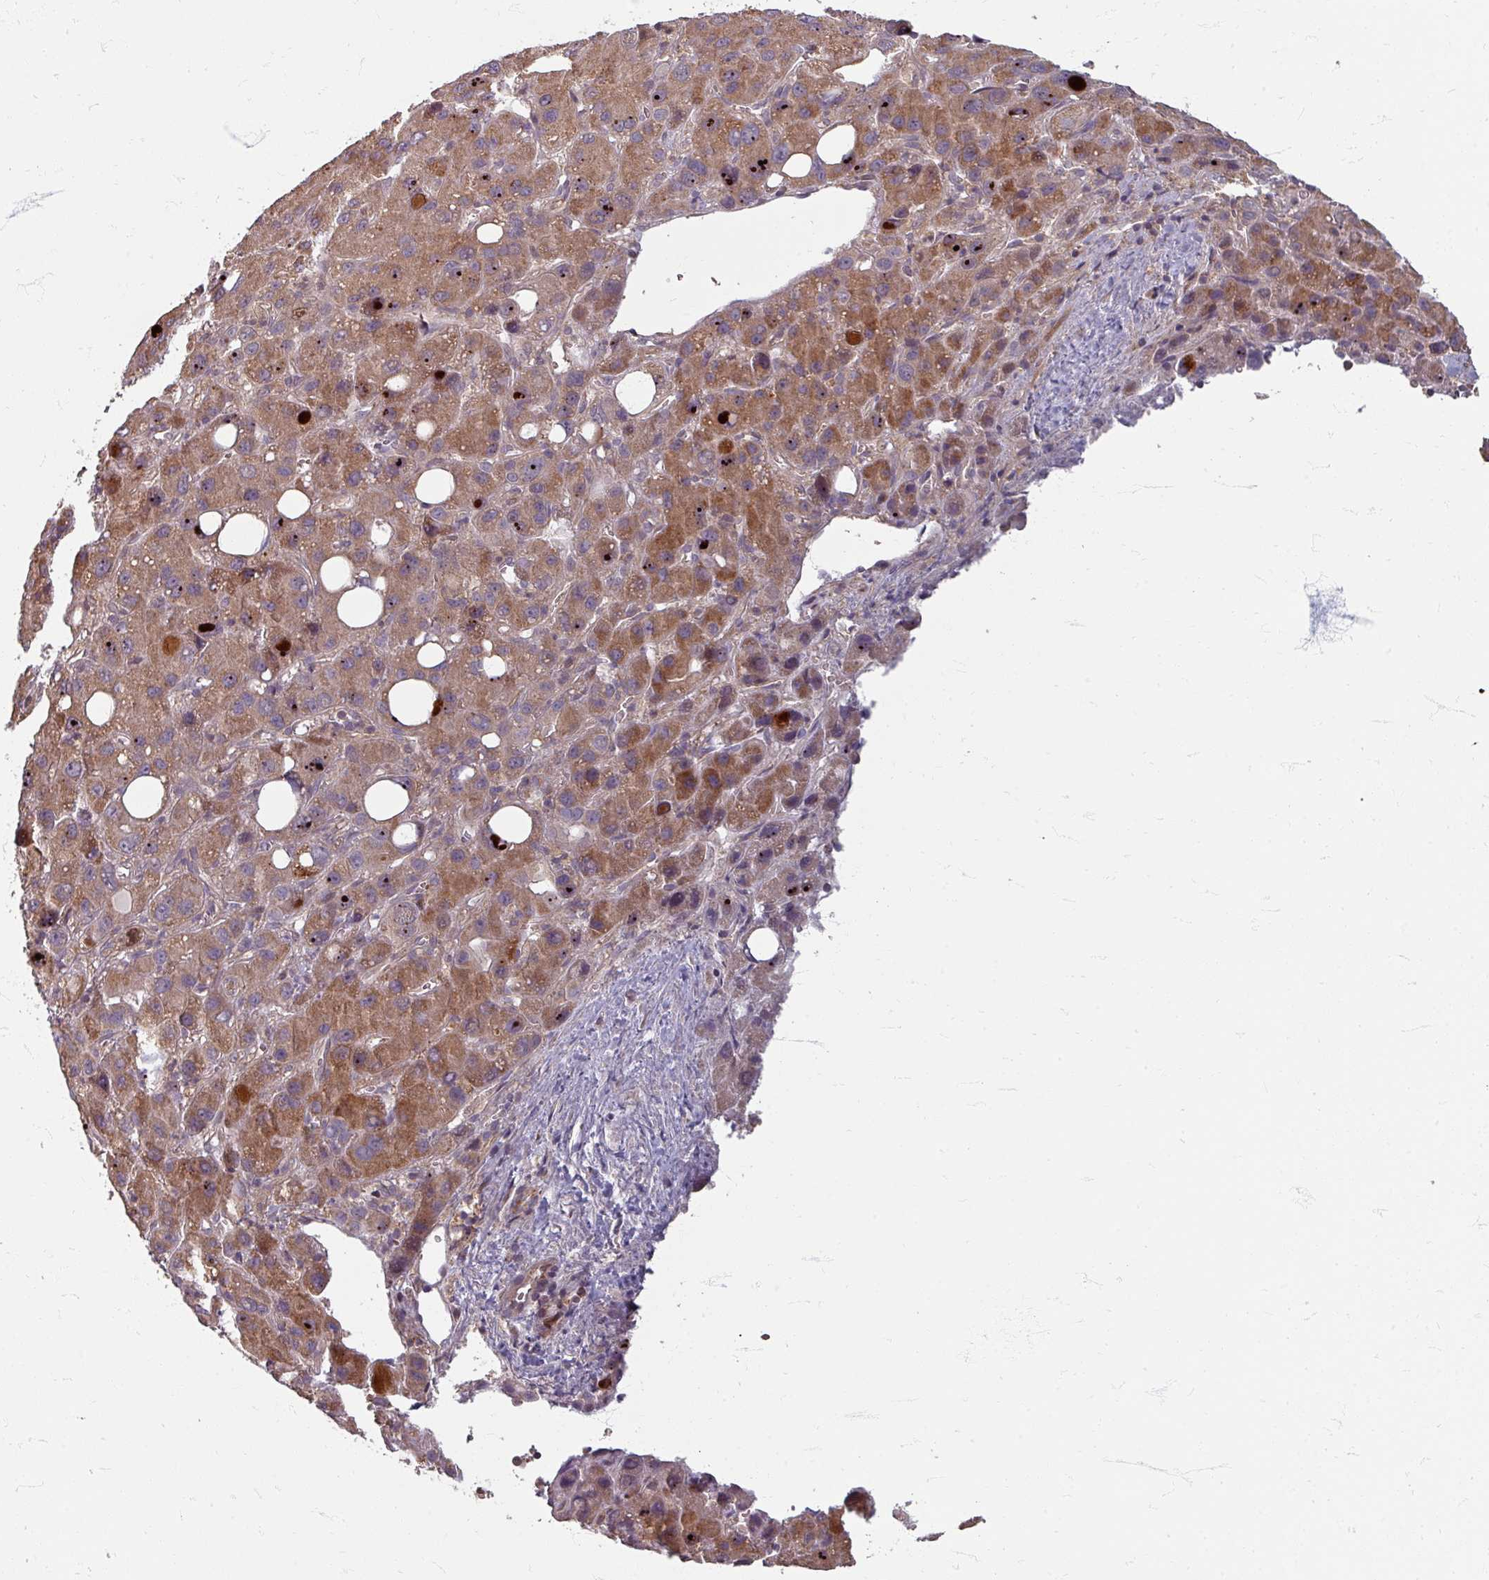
{"staining": {"intensity": "moderate", "quantity": ">75%", "location": "cytoplasmic/membranous"}, "tissue": "liver cancer", "cell_type": "Tumor cells", "image_type": "cancer", "snomed": [{"axis": "morphology", "description": "Carcinoma, Hepatocellular, NOS"}, {"axis": "topography", "description": "Liver"}], "caption": "IHC image of neoplastic tissue: liver cancer (hepatocellular carcinoma) stained using IHC reveals medium levels of moderate protein expression localized specifically in the cytoplasmic/membranous of tumor cells, appearing as a cytoplasmic/membranous brown color.", "gene": "STAM", "patient": {"sex": "male", "age": 55}}